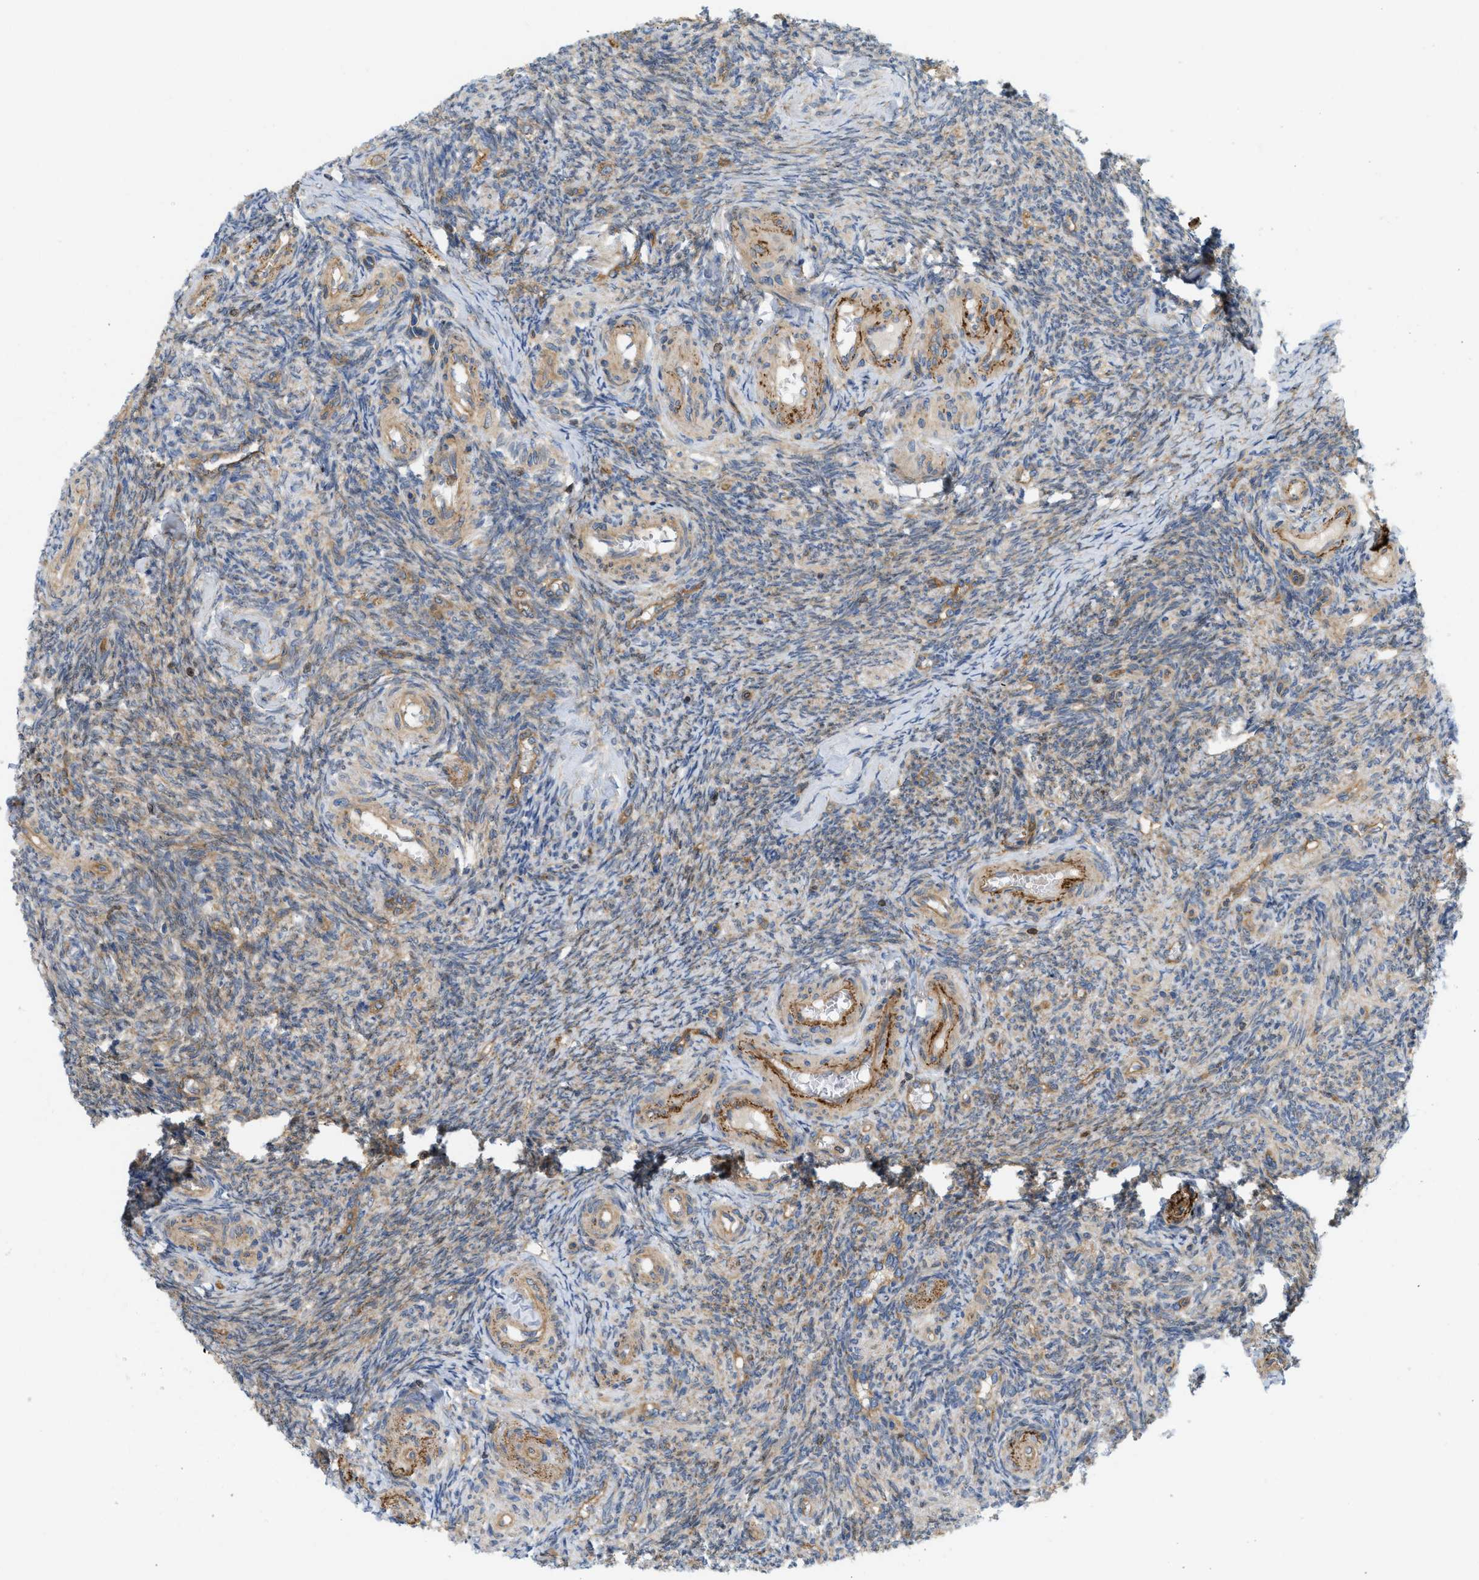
{"staining": {"intensity": "moderate", "quantity": ">75%", "location": "cytoplasmic/membranous"}, "tissue": "ovary", "cell_type": "Follicle cells", "image_type": "normal", "snomed": [{"axis": "morphology", "description": "Normal tissue, NOS"}, {"axis": "topography", "description": "Ovary"}], "caption": "Immunohistochemistry (DAB (3,3'-diaminobenzidine)) staining of normal human ovary displays moderate cytoplasmic/membranous protein staining in approximately >75% of follicle cells.", "gene": "STRN", "patient": {"sex": "female", "age": 41}}